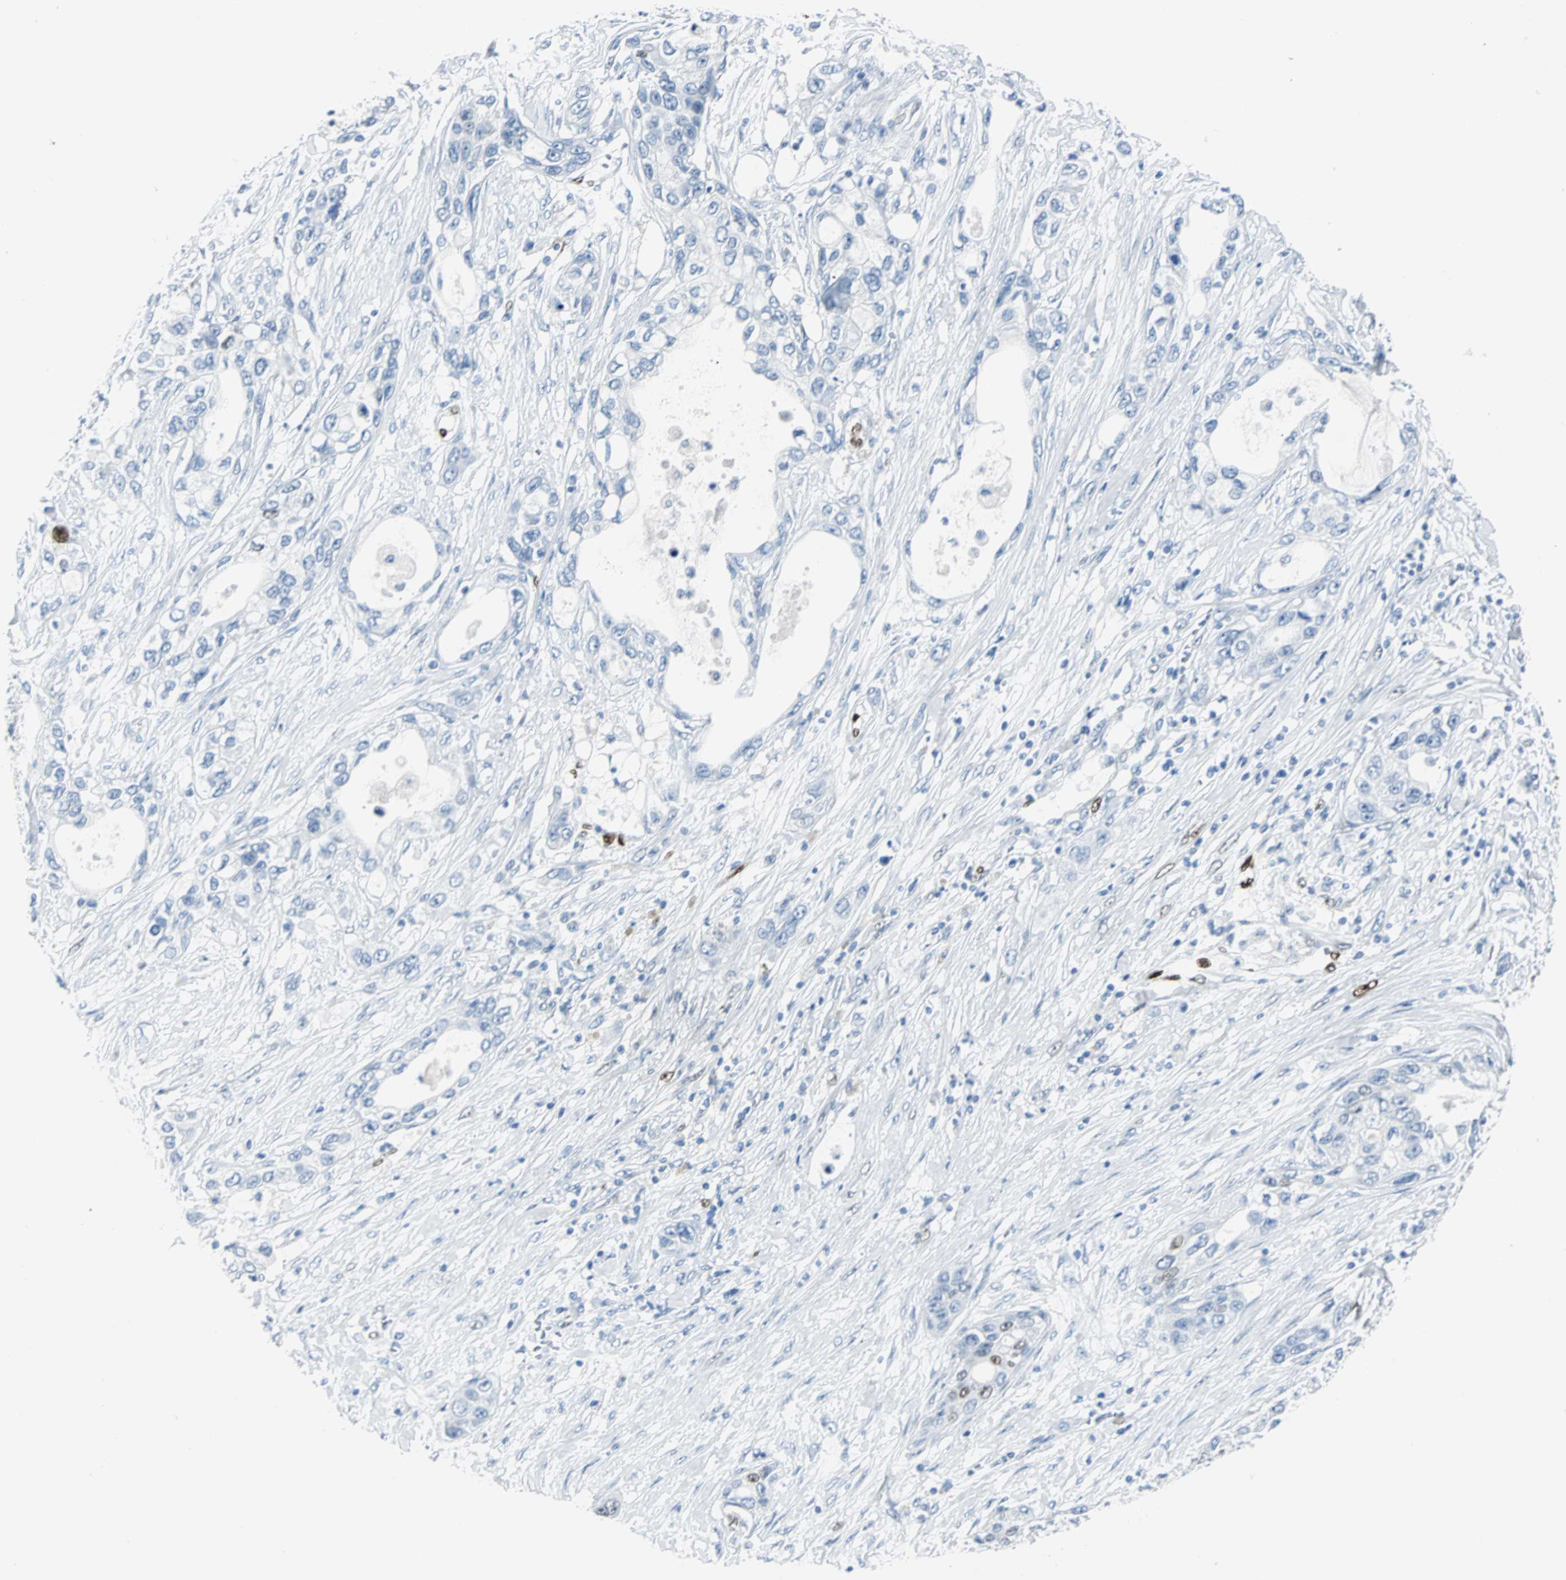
{"staining": {"intensity": "weak", "quantity": "<25%", "location": "nuclear"}, "tissue": "pancreatic cancer", "cell_type": "Tumor cells", "image_type": "cancer", "snomed": [{"axis": "morphology", "description": "Adenocarcinoma, NOS"}, {"axis": "topography", "description": "Pancreas"}], "caption": "High power microscopy histopathology image of an immunohistochemistry (IHC) histopathology image of adenocarcinoma (pancreatic), revealing no significant staining in tumor cells.", "gene": "IL33", "patient": {"sex": "female", "age": 70}}